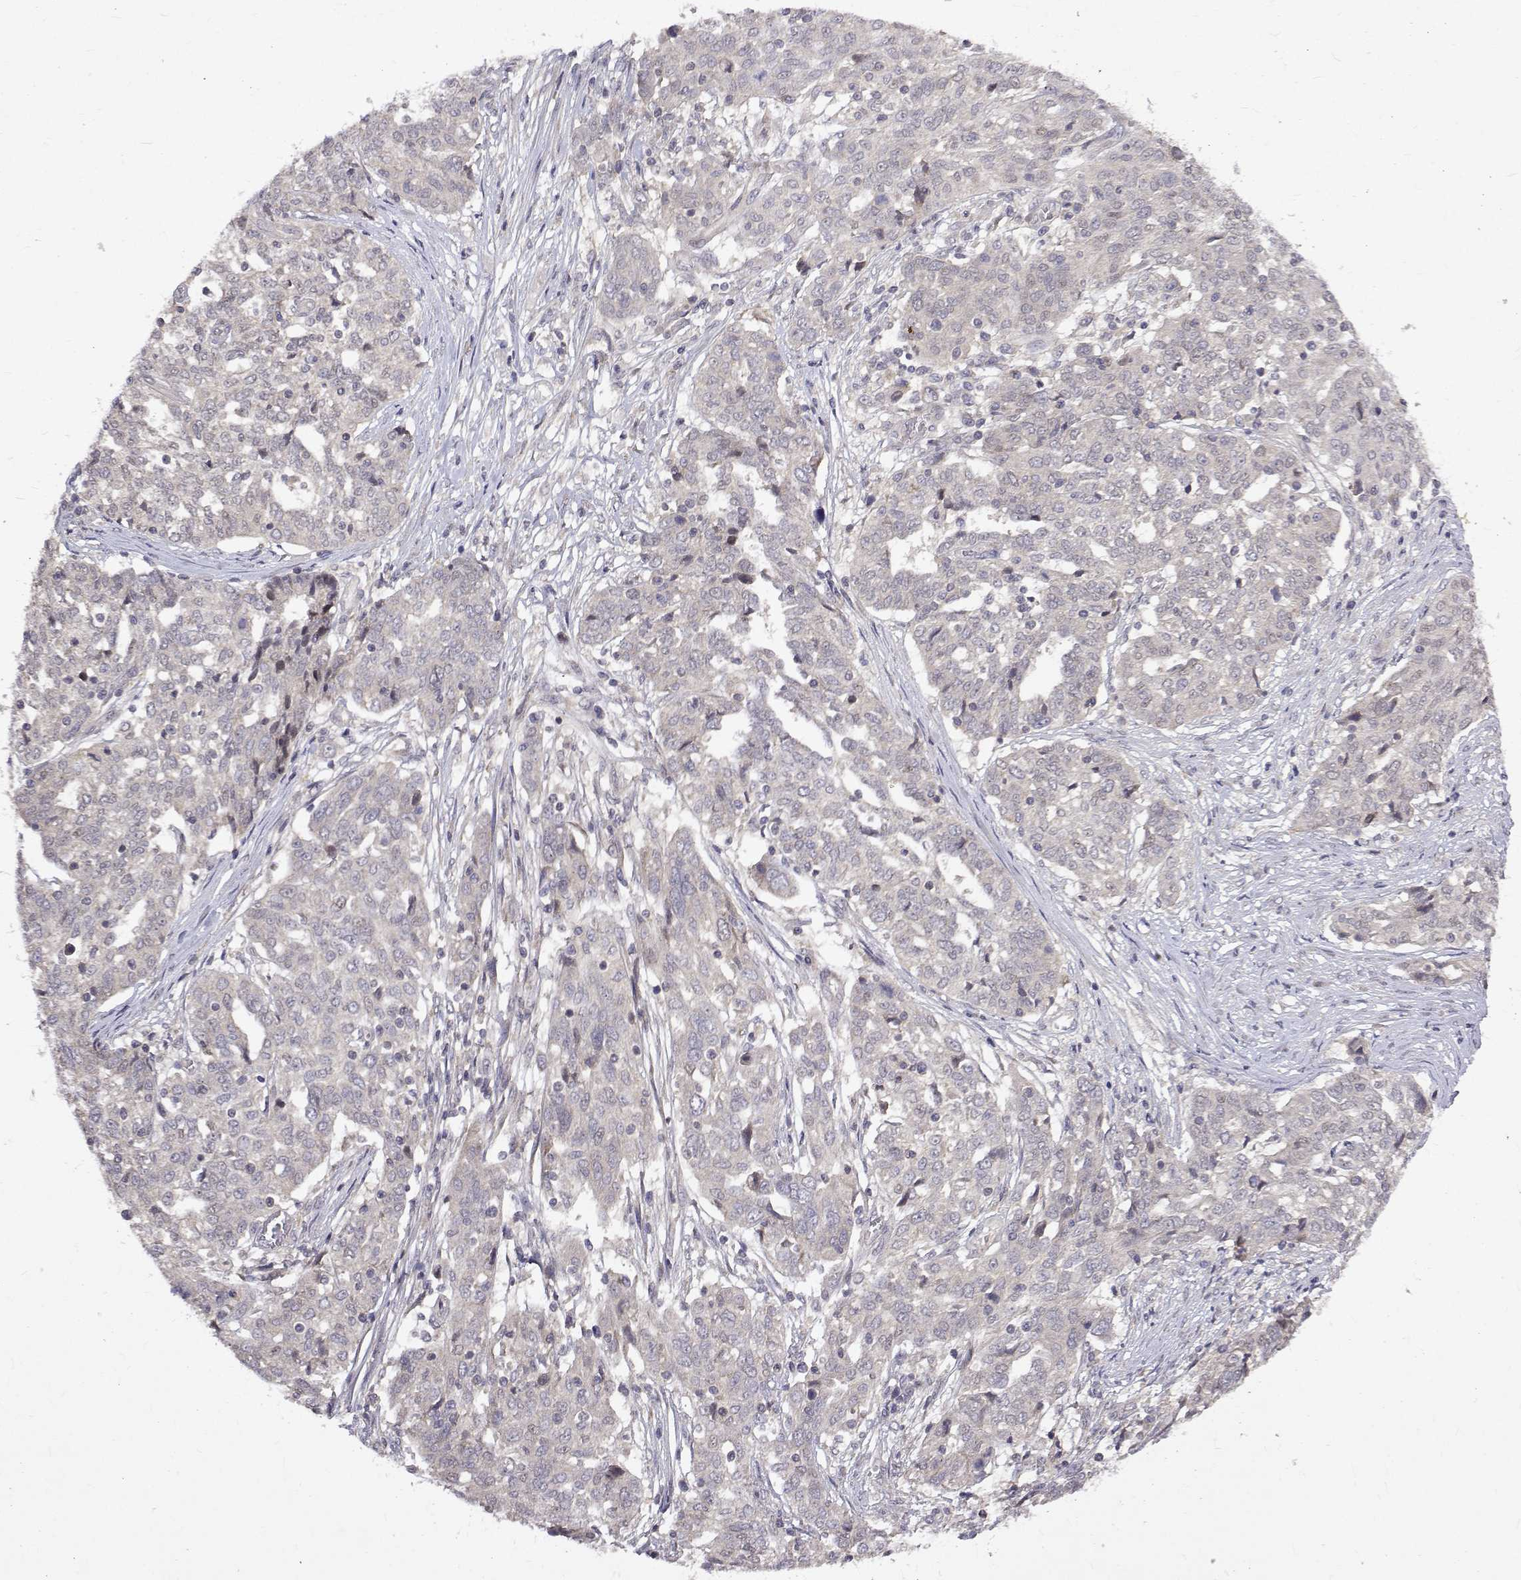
{"staining": {"intensity": "negative", "quantity": "none", "location": "none"}, "tissue": "ovarian cancer", "cell_type": "Tumor cells", "image_type": "cancer", "snomed": [{"axis": "morphology", "description": "Cystadenocarcinoma, serous, NOS"}, {"axis": "topography", "description": "Ovary"}], "caption": "This is an immunohistochemistry (IHC) micrograph of human ovarian cancer. There is no positivity in tumor cells.", "gene": "ALKBH8", "patient": {"sex": "female", "age": 67}}